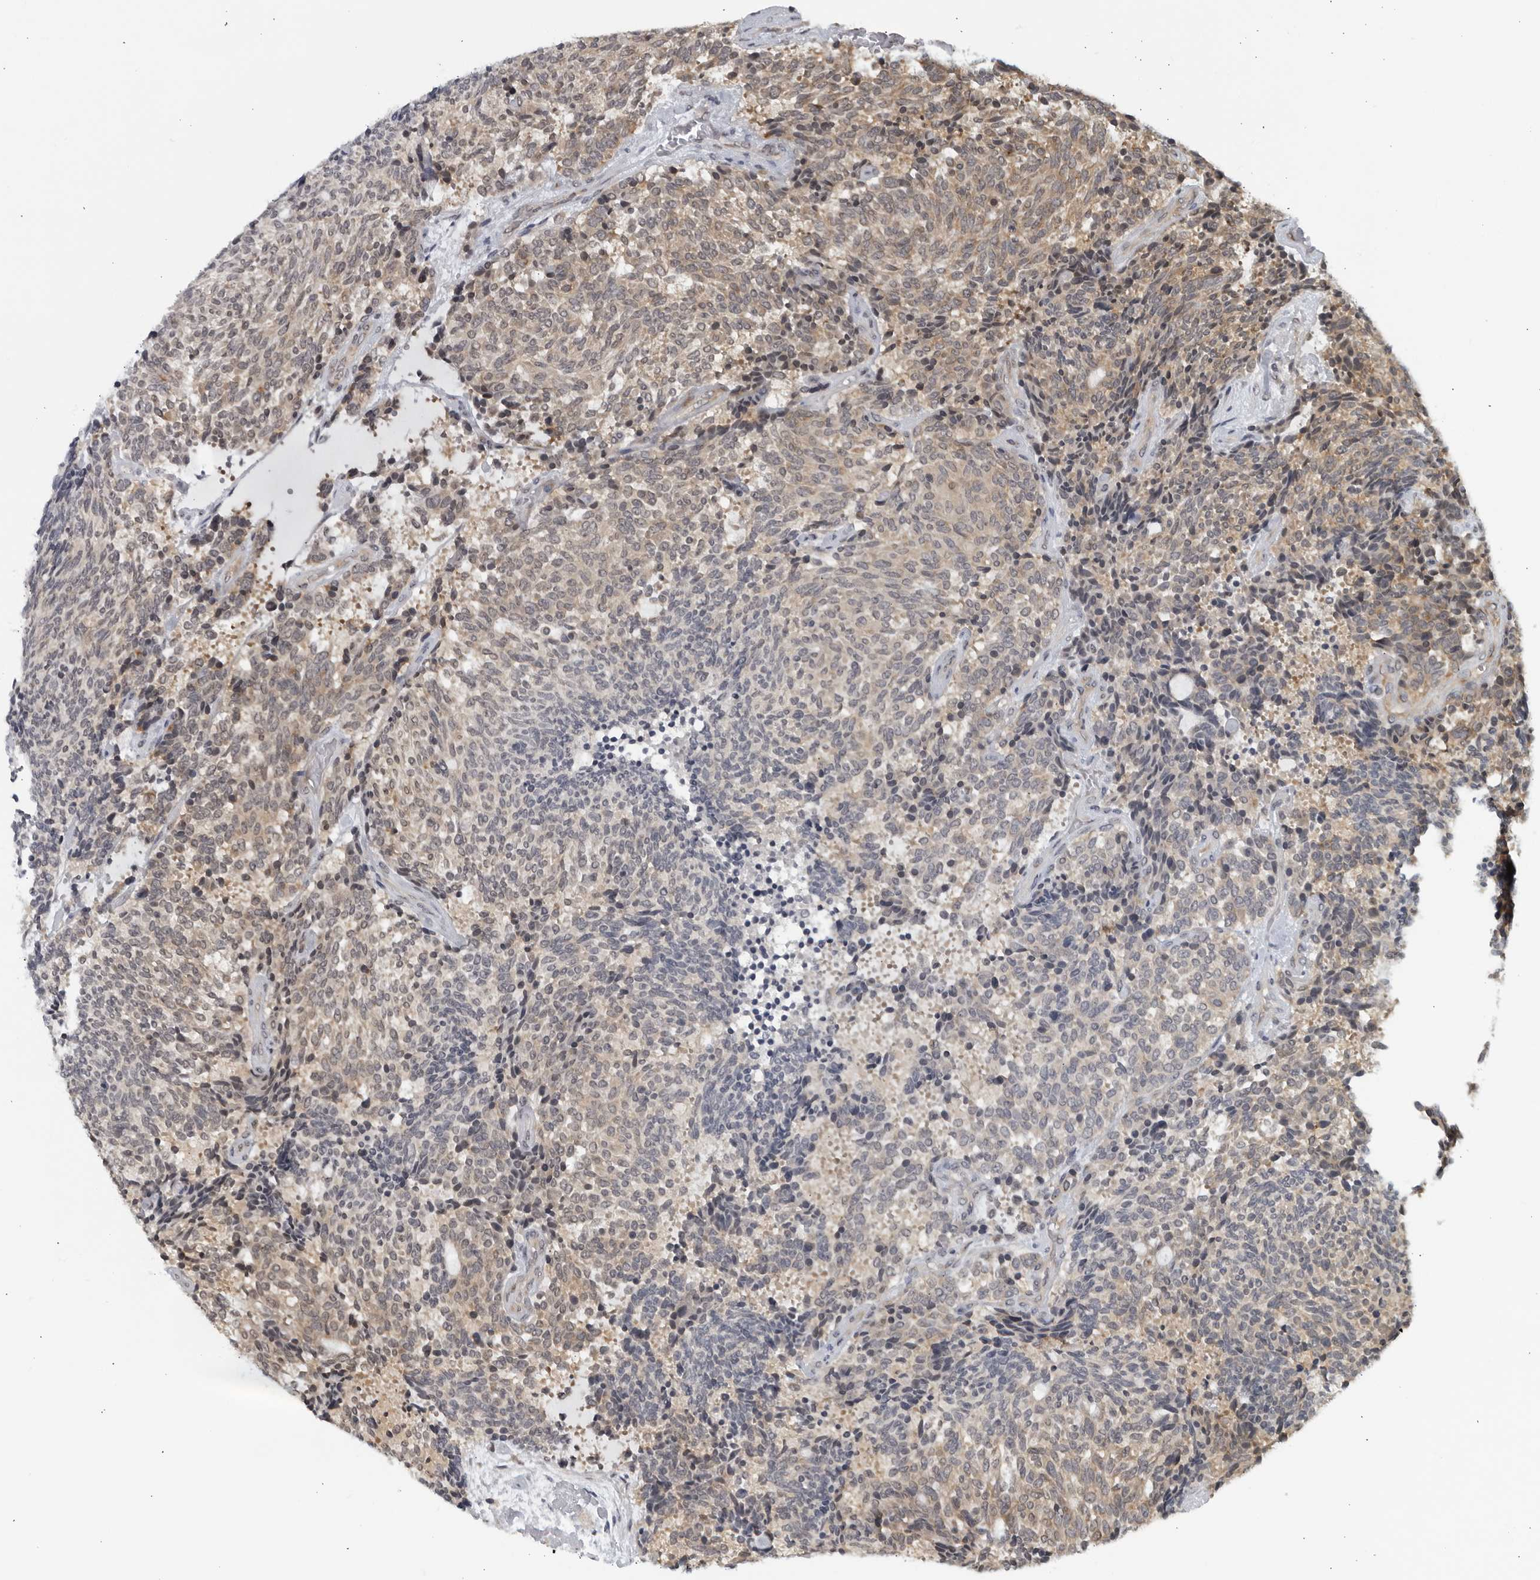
{"staining": {"intensity": "weak", "quantity": ">75%", "location": "cytoplasmic/membranous,nuclear"}, "tissue": "carcinoid", "cell_type": "Tumor cells", "image_type": "cancer", "snomed": [{"axis": "morphology", "description": "Carcinoid, malignant, NOS"}, {"axis": "topography", "description": "Pancreas"}], "caption": "A low amount of weak cytoplasmic/membranous and nuclear staining is seen in approximately >75% of tumor cells in malignant carcinoid tissue.", "gene": "RC3H1", "patient": {"sex": "female", "age": 54}}